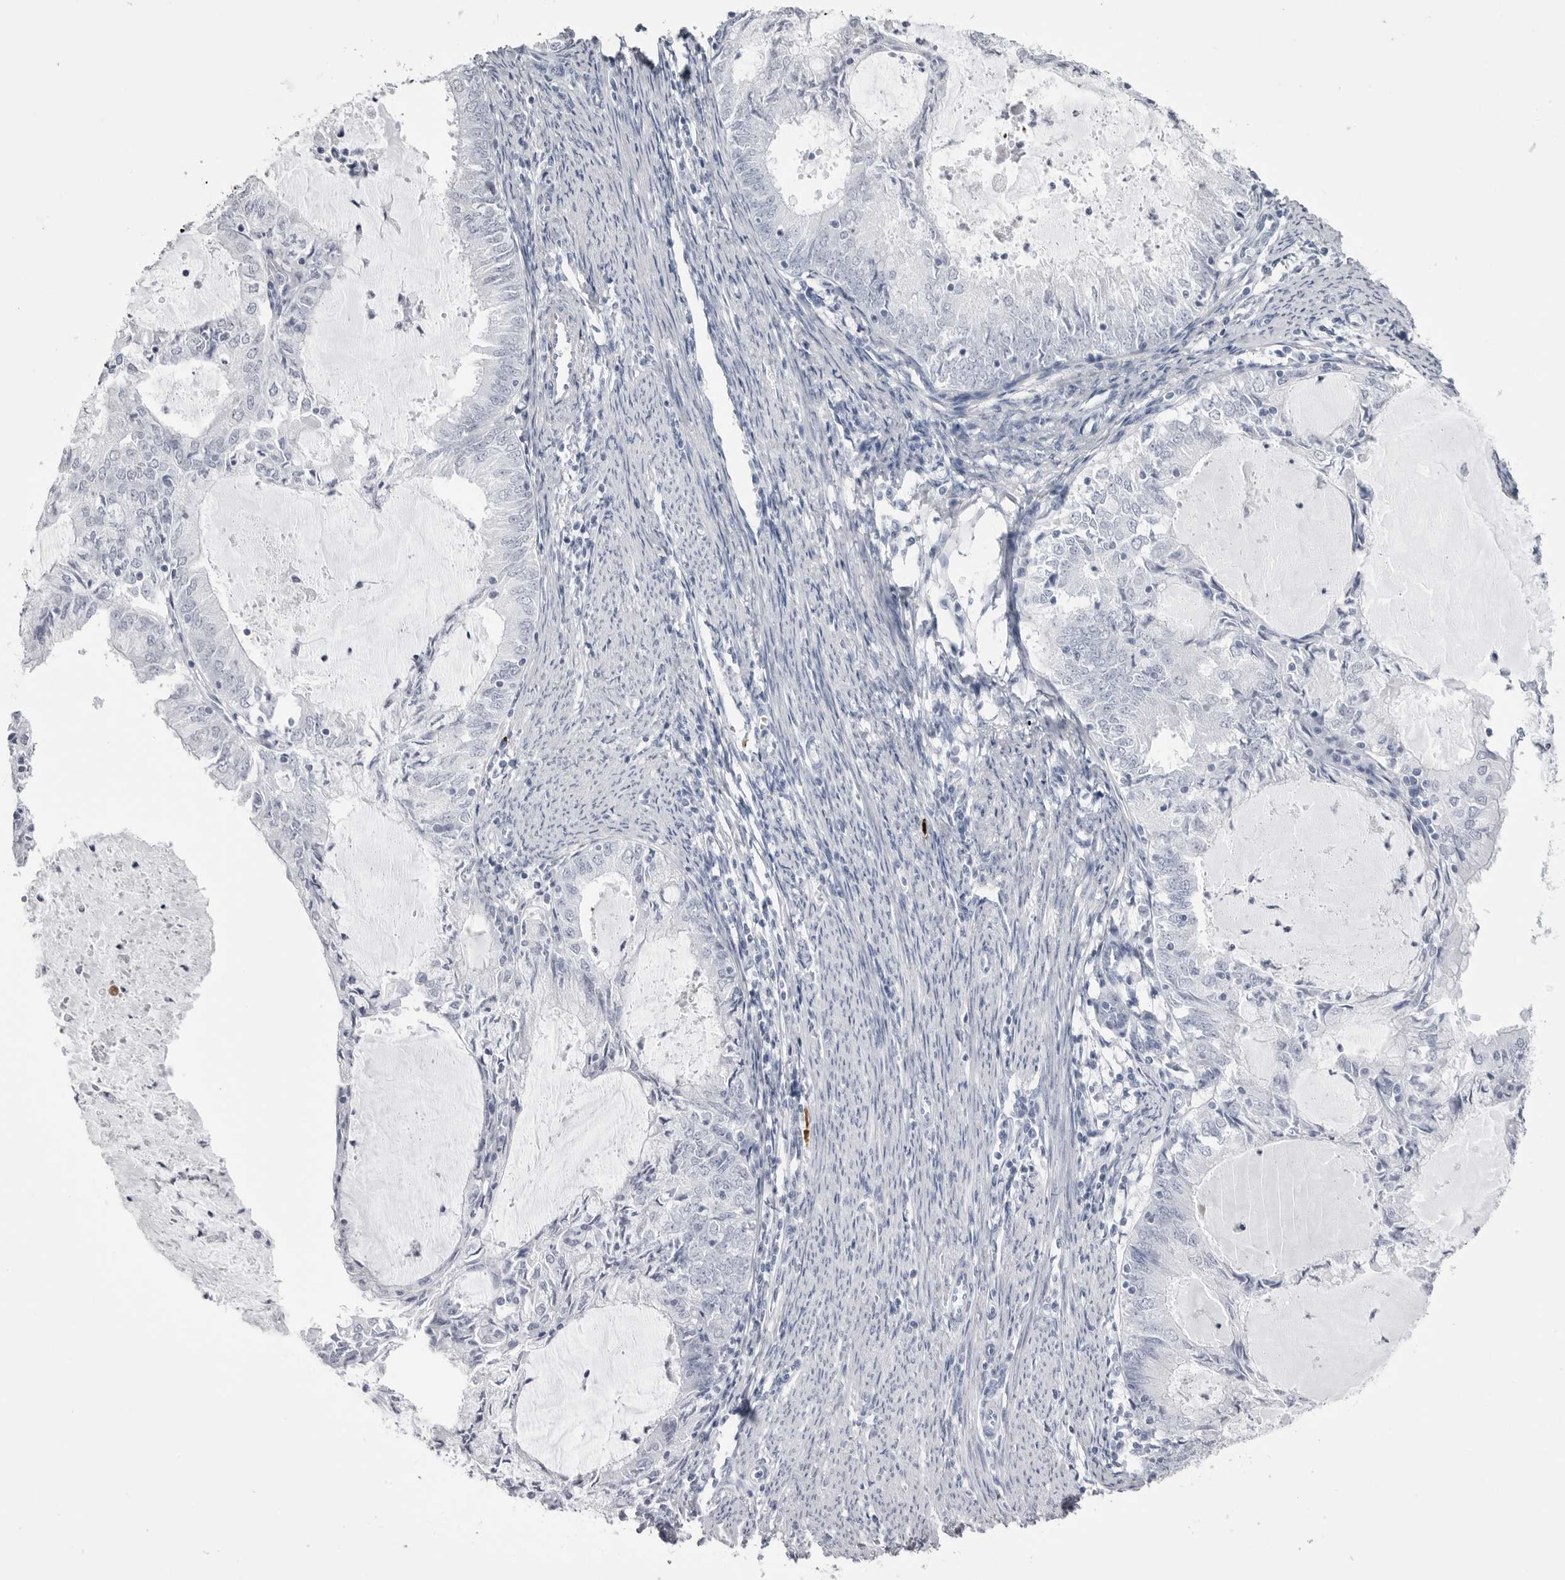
{"staining": {"intensity": "negative", "quantity": "none", "location": "none"}, "tissue": "endometrial cancer", "cell_type": "Tumor cells", "image_type": "cancer", "snomed": [{"axis": "morphology", "description": "Adenocarcinoma, NOS"}, {"axis": "topography", "description": "Endometrium"}], "caption": "Endometrial cancer stained for a protein using IHC displays no expression tumor cells.", "gene": "COL26A1", "patient": {"sex": "female", "age": 57}}